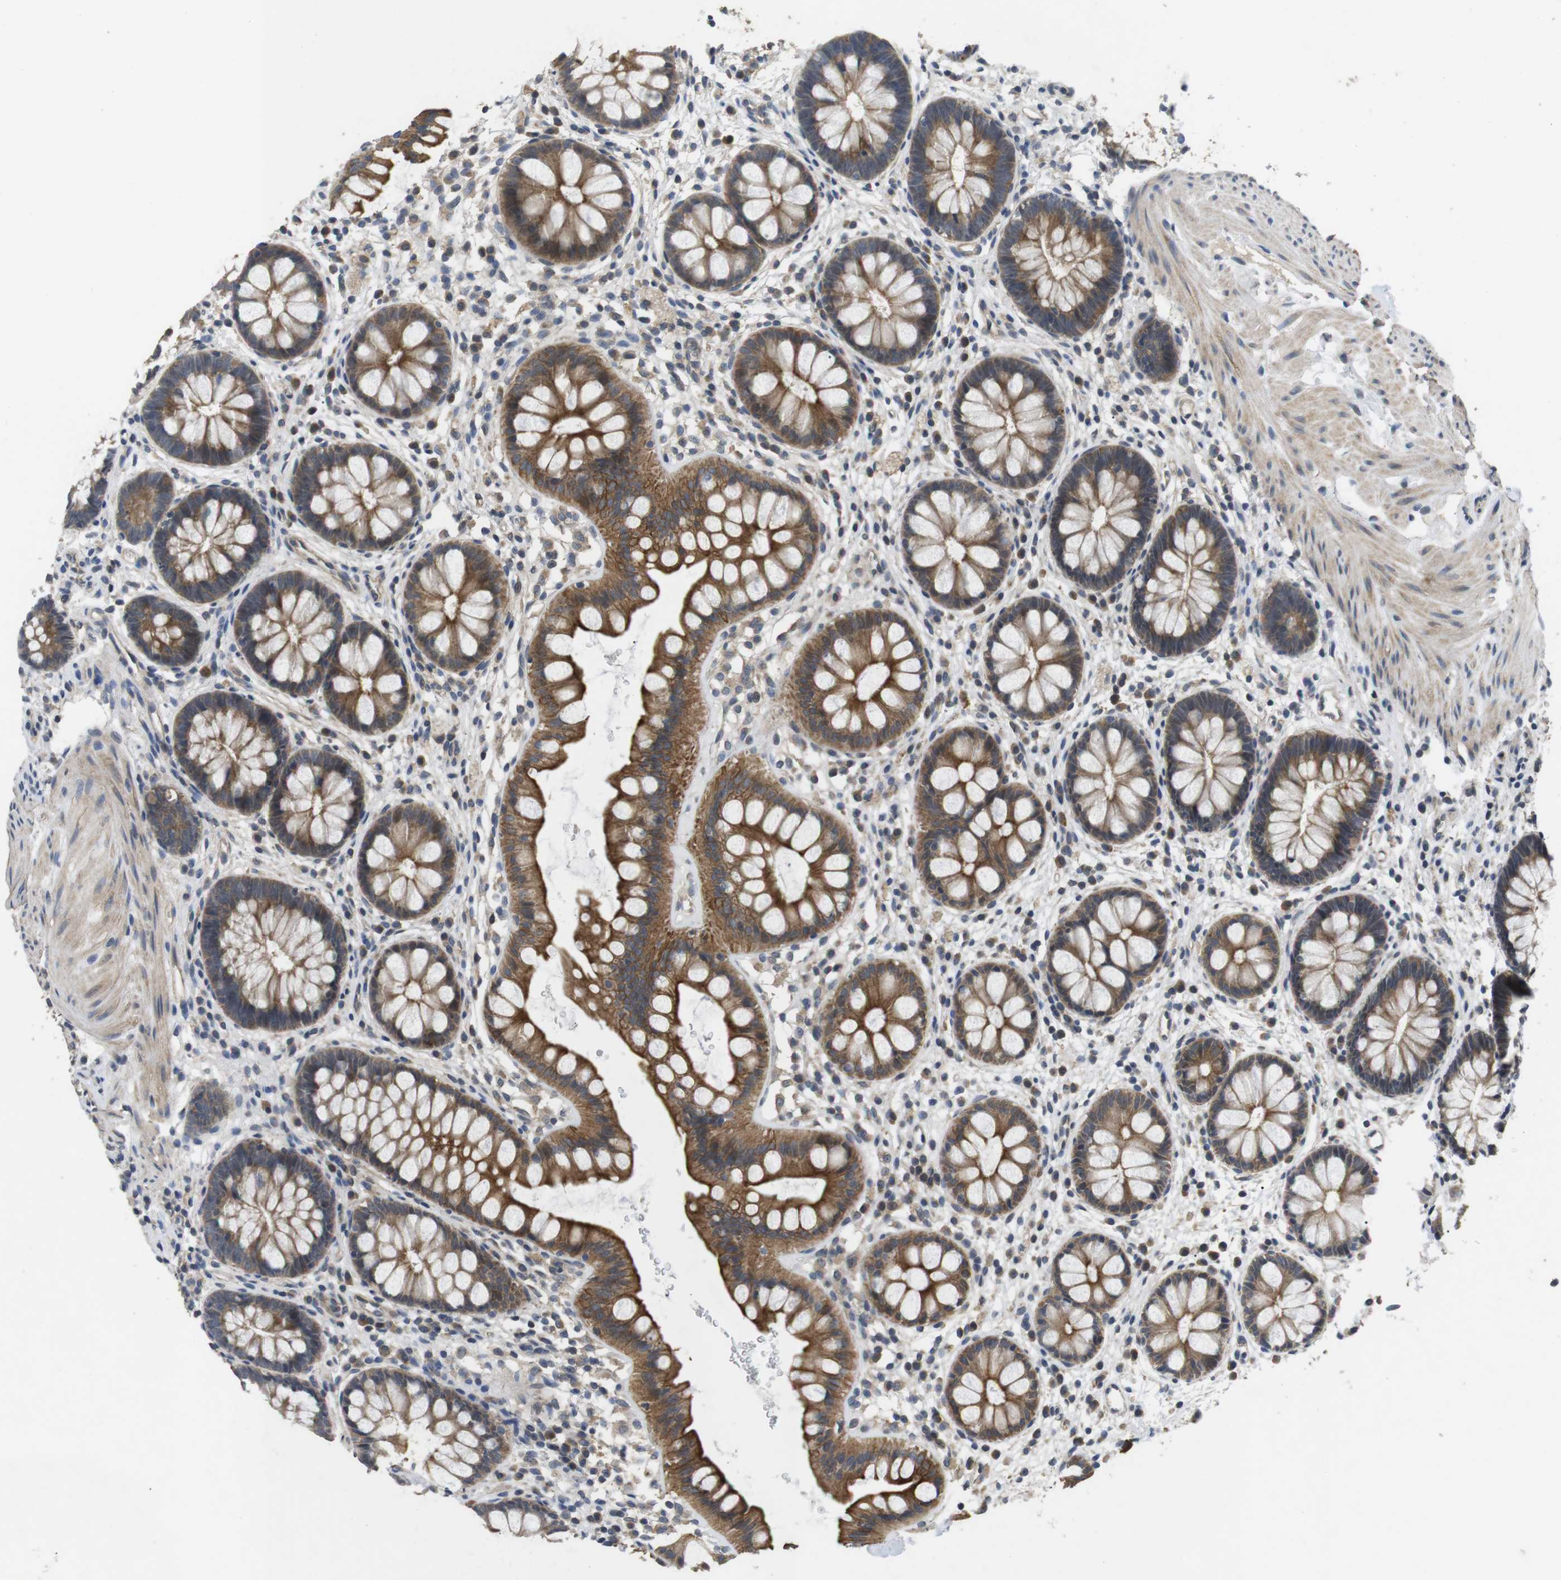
{"staining": {"intensity": "moderate", "quantity": ">75%", "location": "cytoplasmic/membranous"}, "tissue": "rectum", "cell_type": "Glandular cells", "image_type": "normal", "snomed": [{"axis": "morphology", "description": "Normal tissue, NOS"}, {"axis": "topography", "description": "Rectum"}], "caption": "Normal rectum demonstrates moderate cytoplasmic/membranous positivity in approximately >75% of glandular cells, visualized by immunohistochemistry.", "gene": "ADGRL3", "patient": {"sex": "female", "age": 24}}